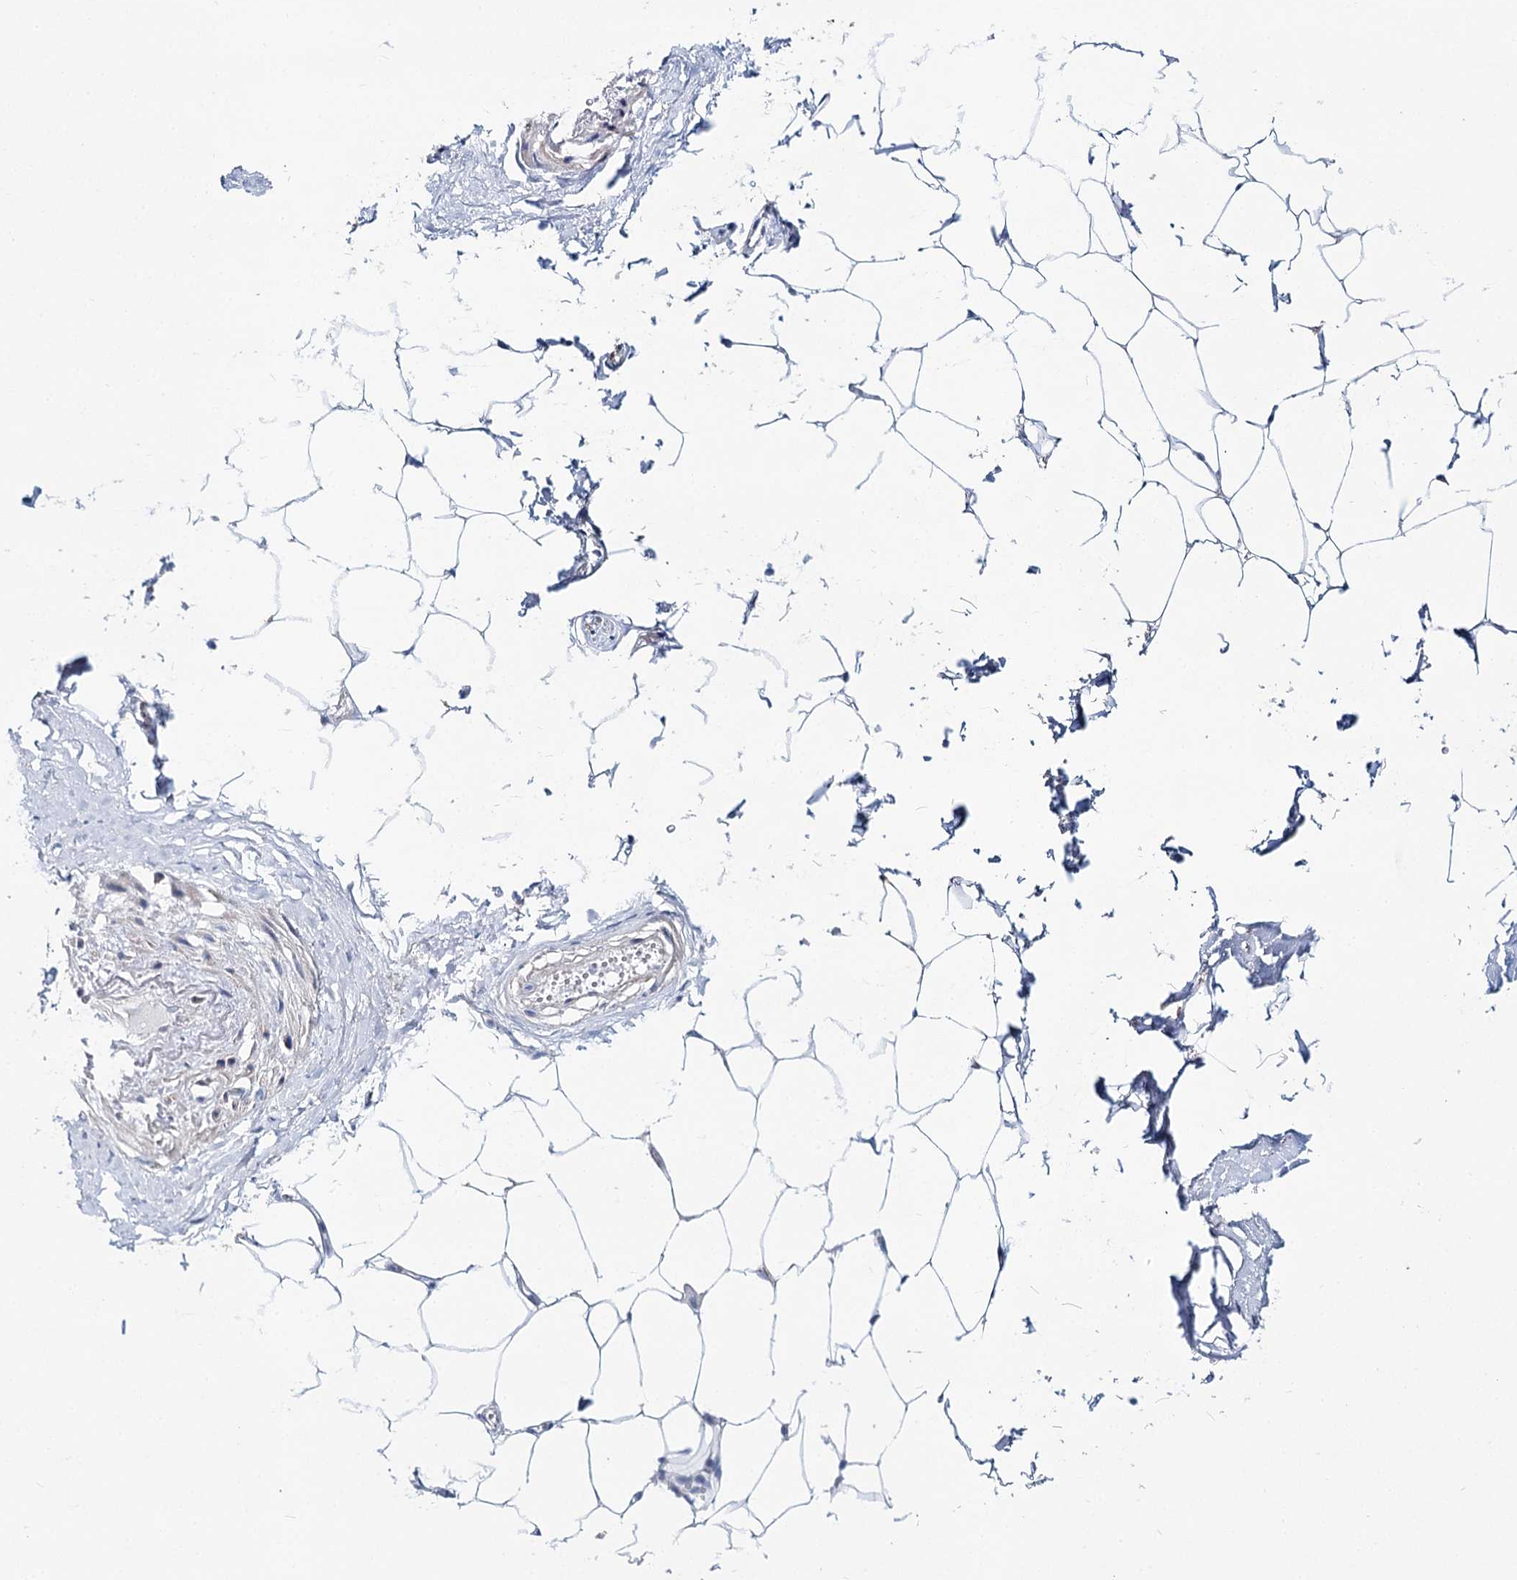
{"staining": {"intensity": "negative", "quantity": "none", "location": "none"}, "tissue": "adipose tissue", "cell_type": "Adipocytes", "image_type": "normal", "snomed": [{"axis": "morphology", "description": "Normal tissue, NOS"}, {"axis": "morphology", "description": "Adenocarcinoma, Low grade"}, {"axis": "topography", "description": "Prostate"}, {"axis": "topography", "description": "Peripheral nerve tissue"}], "caption": "This is a micrograph of immunohistochemistry staining of unremarkable adipose tissue, which shows no staining in adipocytes.", "gene": "TEX12", "patient": {"sex": "male", "age": 63}}